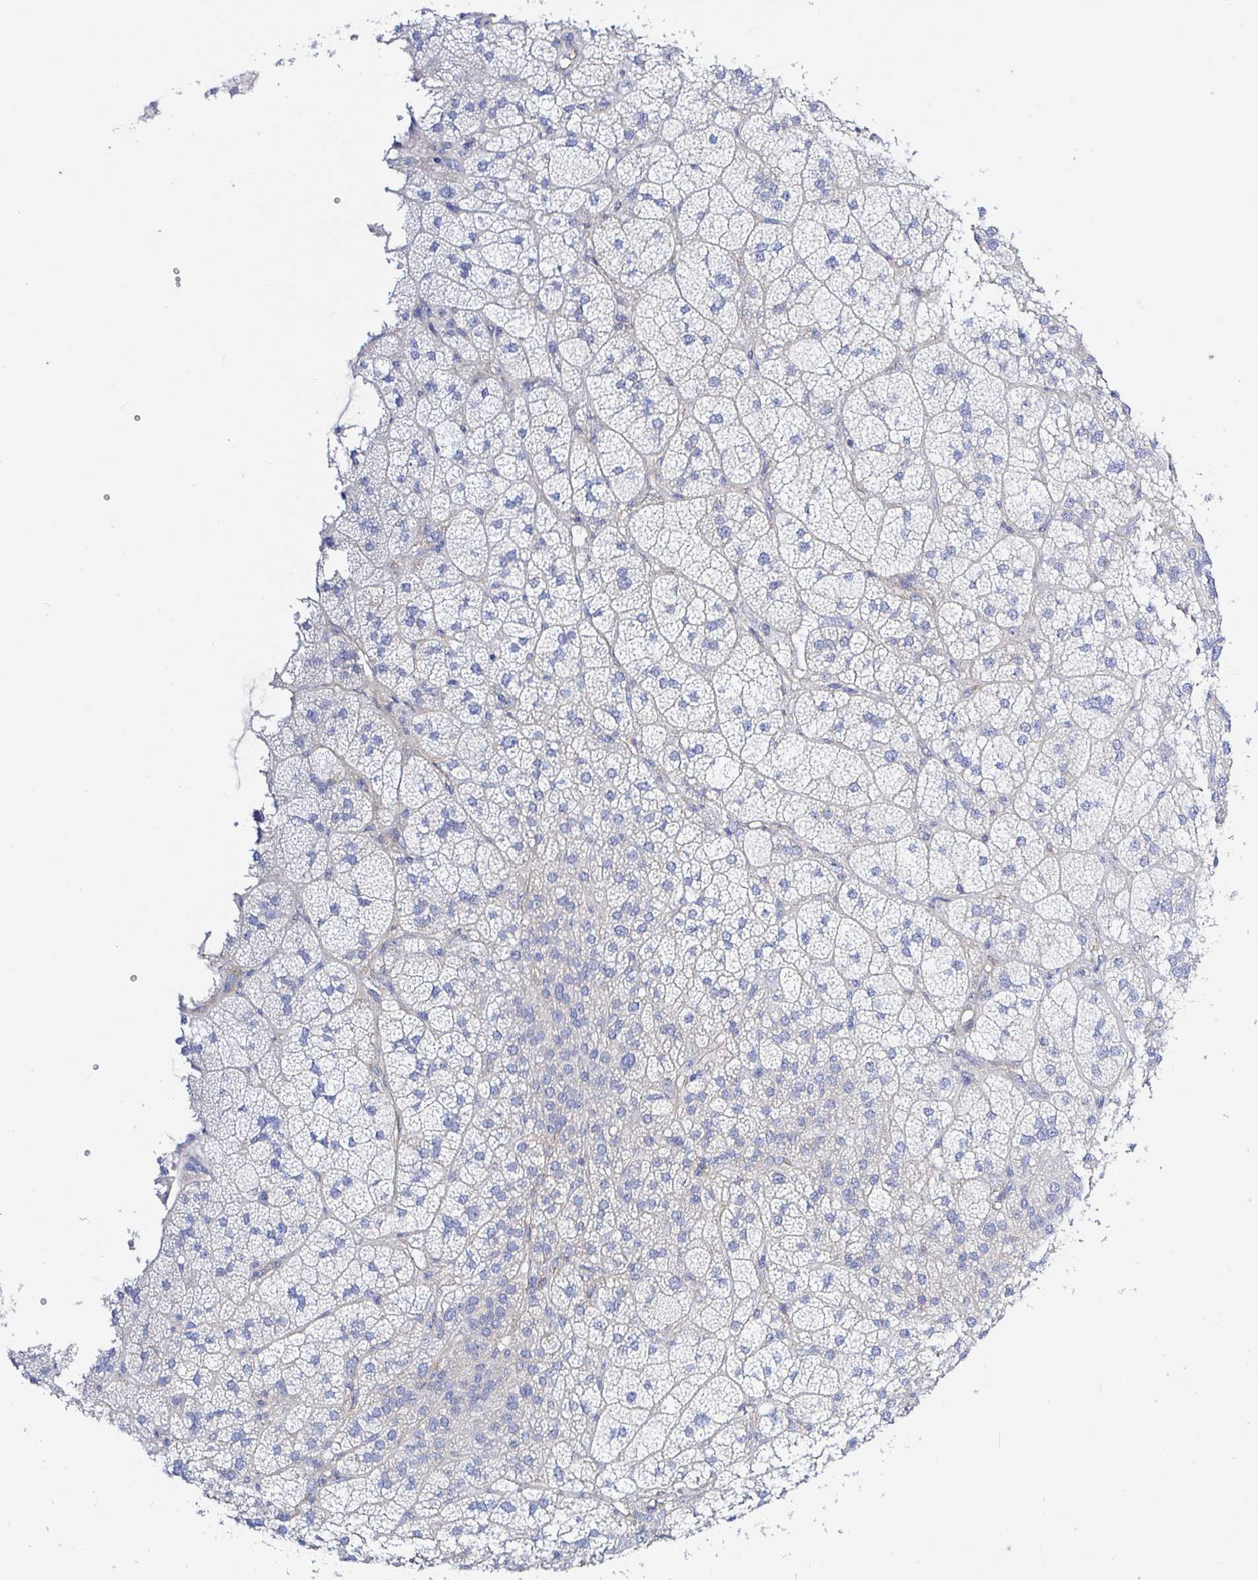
{"staining": {"intensity": "negative", "quantity": "none", "location": "none"}, "tissue": "adrenal gland", "cell_type": "Glandular cells", "image_type": "normal", "snomed": [{"axis": "morphology", "description": "Normal tissue, NOS"}, {"axis": "topography", "description": "Adrenal gland"}], "caption": "Immunohistochemical staining of normal adrenal gland exhibits no significant staining in glandular cells.", "gene": "ARL4D", "patient": {"sex": "female", "age": 60}}